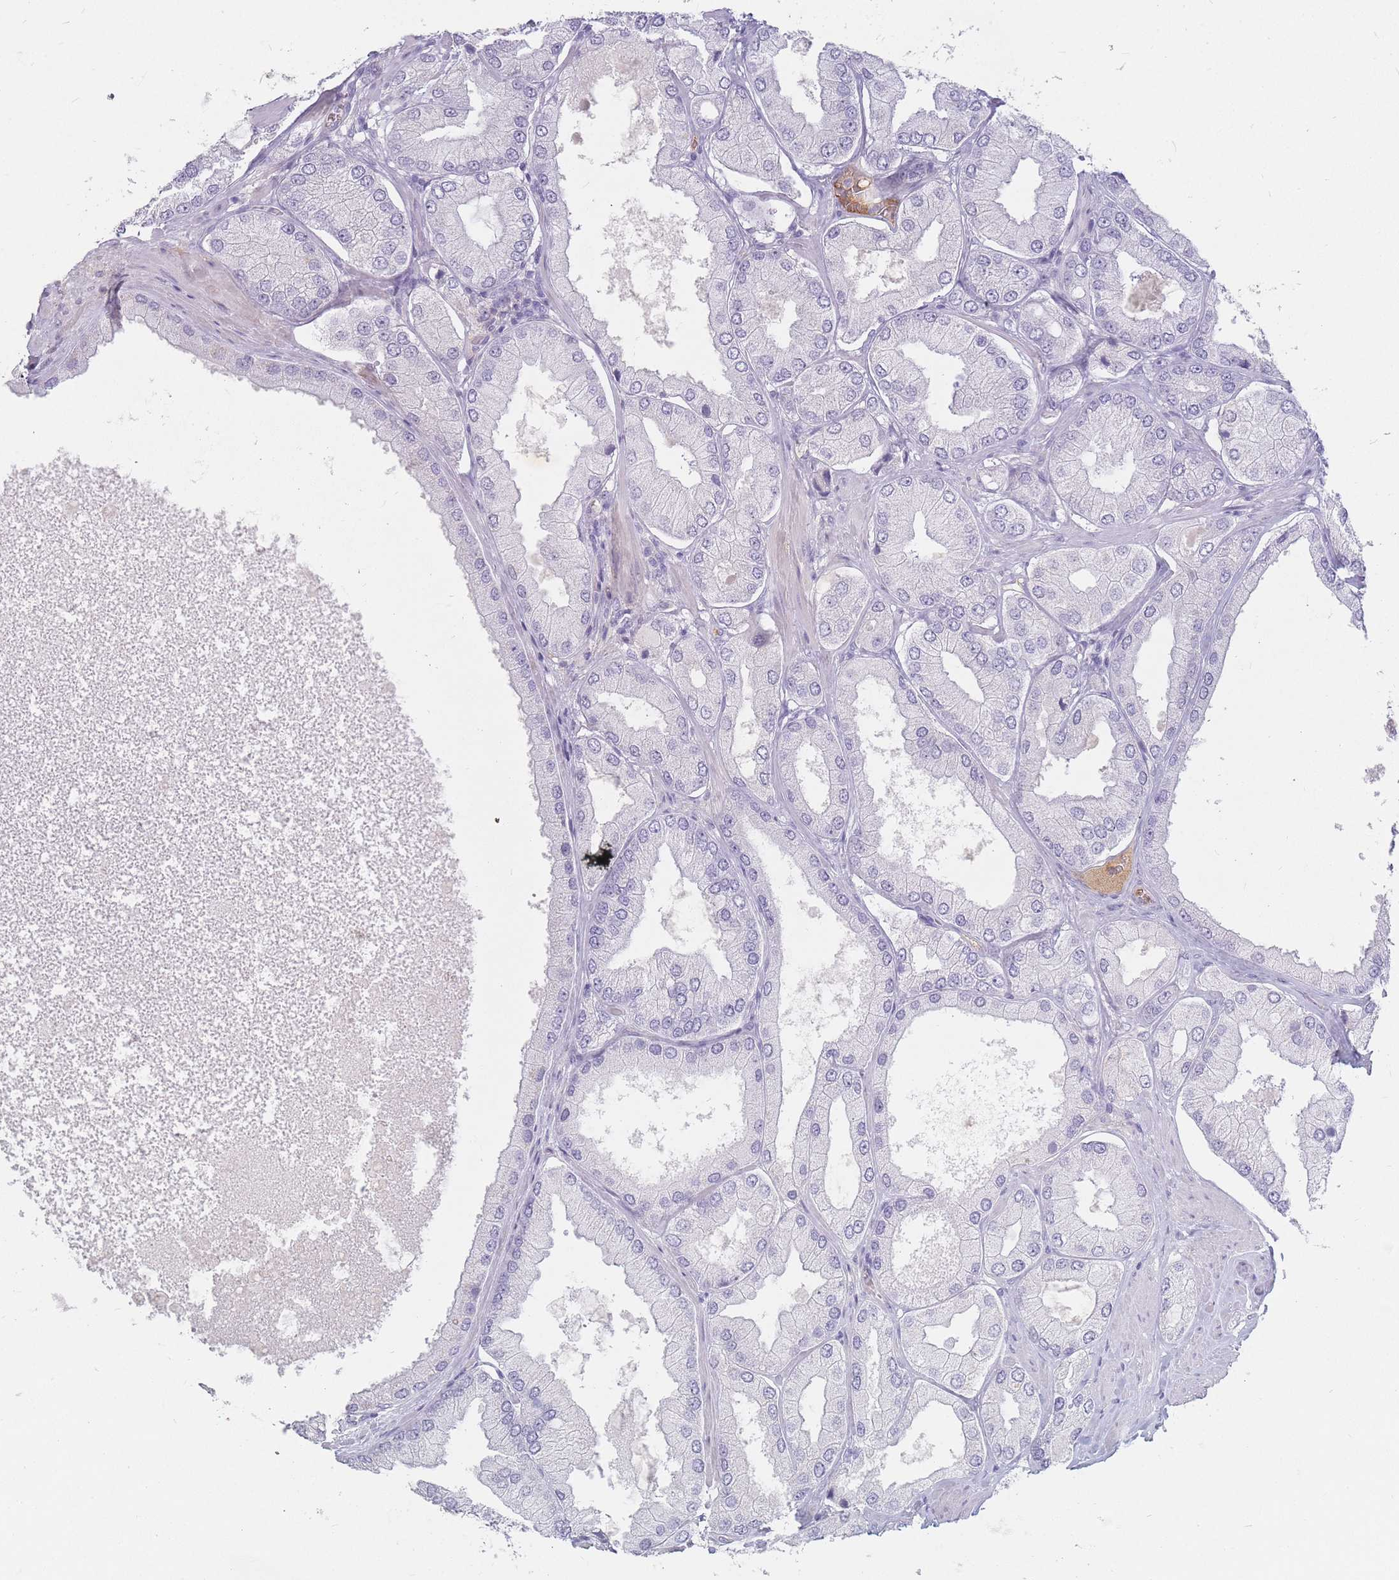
{"staining": {"intensity": "negative", "quantity": "none", "location": "none"}, "tissue": "prostate cancer", "cell_type": "Tumor cells", "image_type": "cancer", "snomed": [{"axis": "morphology", "description": "Adenocarcinoma, Low grade"}, {"axis": "topography", "description": "Prostate"}], "caption": "High power microscopy image of an immunohistochemistry photomicrograph of prostate cancer (adenocarcinoma (low-grade)), revealing no significant staining in tumor cells.", "gene": "PRG4", "patient": {"sex": "male", "age": 42}}